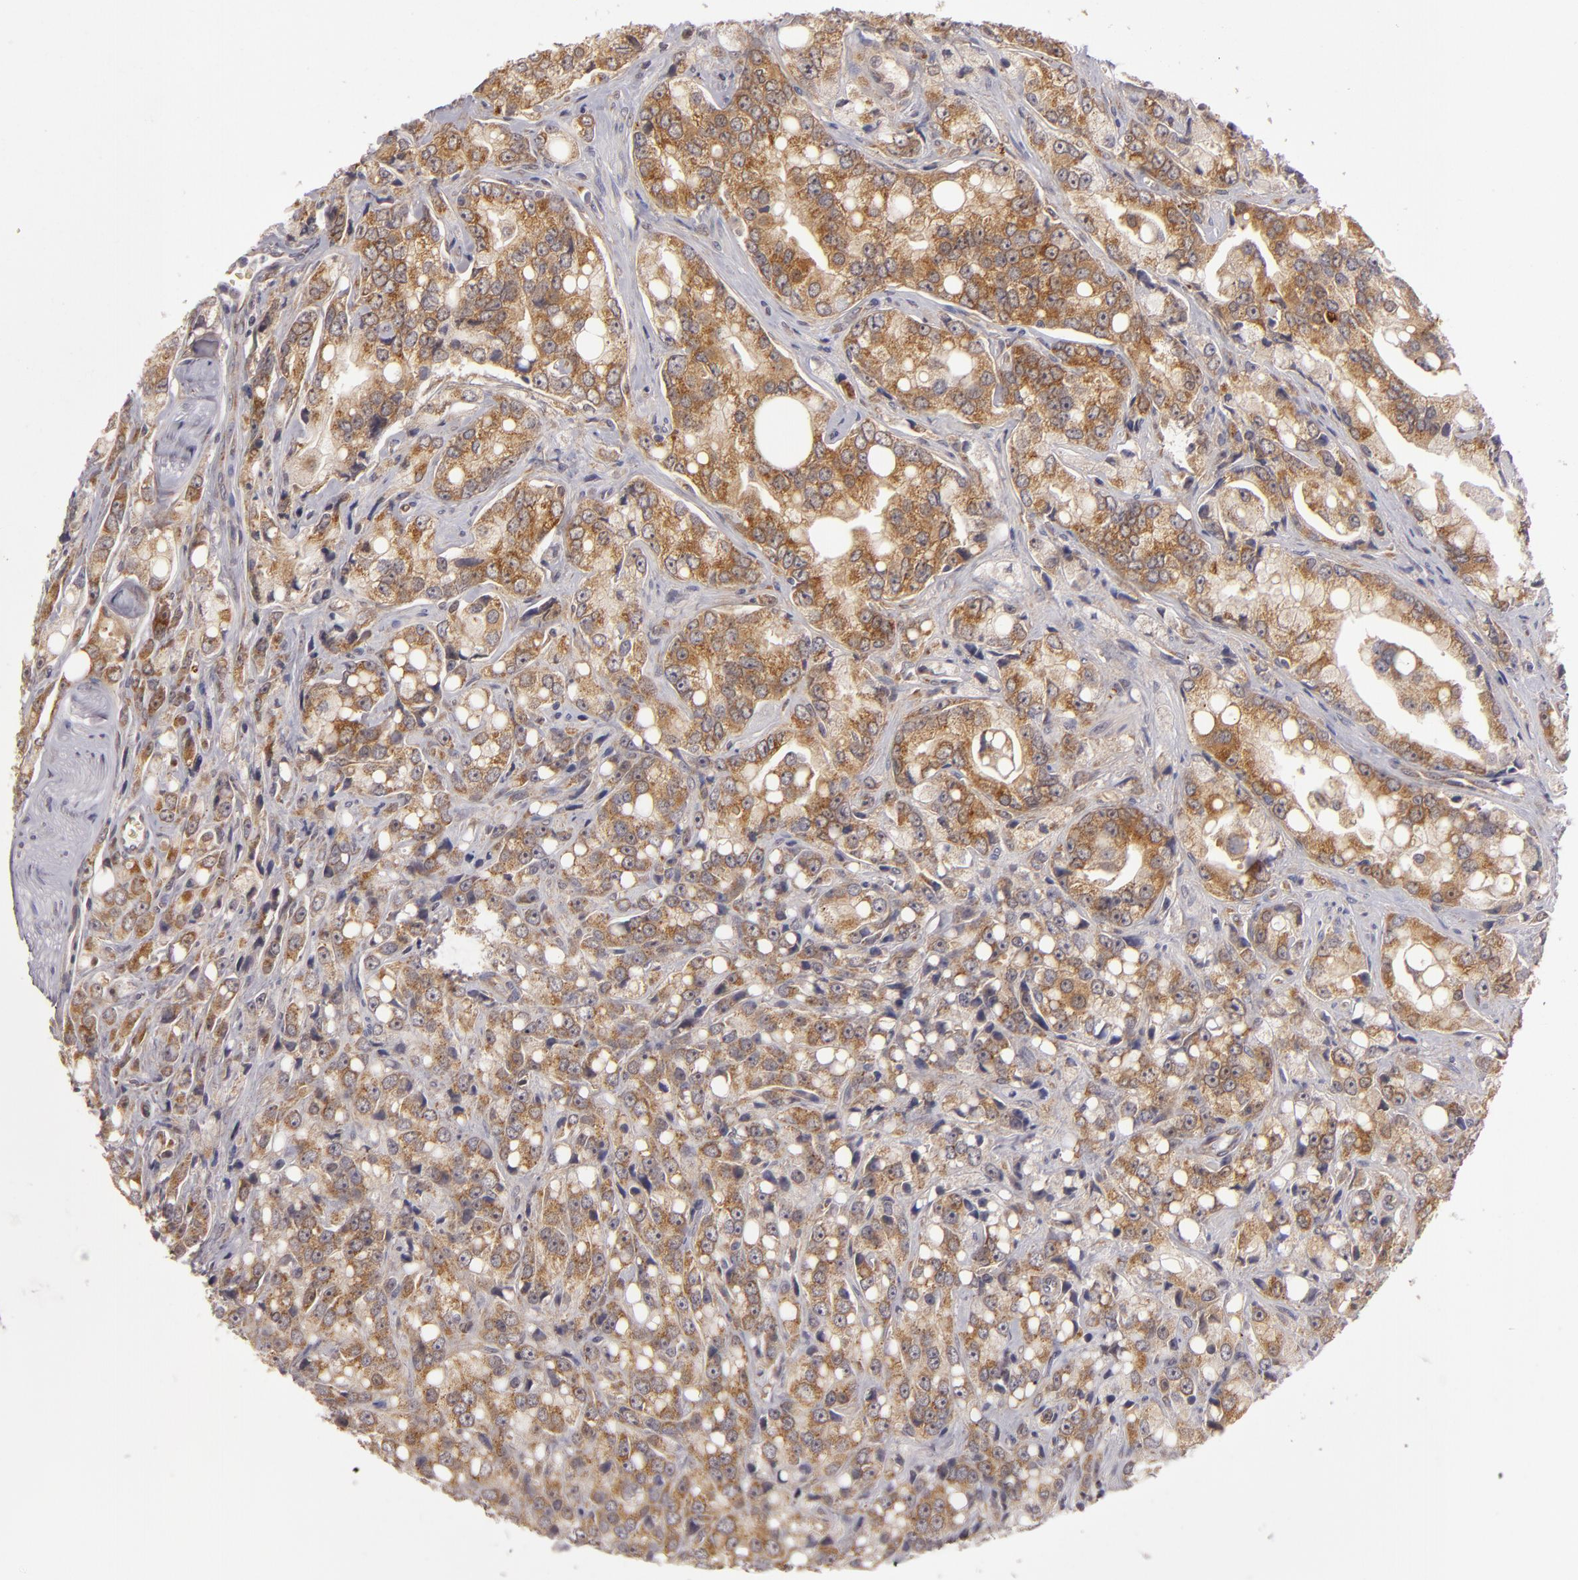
{"staining": {"intensity": "strong", "quantity": ">75%", "location": "cytoplasmic/membranous"}, "tissue": "prostate cancer", "cell_type": "Tumor cells", "image_type": "cancer", "snomed": [{"axis": "morphology", "description": "Adenocarcinoma, High grade"}, {"axis": "topography", "description": "Prostate"}], "caption": "Immunohistochemistry (IHC) staining of prostate cancer (high-grade adenocarcinoma), which exhibits high levels of strong cytoplasmic/membranous positivity in about >75% of tumor cells indicating strong cytoplasmic/membranous protein positivity. The staining was performed using DAB (brown) for protein detection and nuclei were counterstained in hematoxylin (blue).", "gene": "SH2D4A", "patient": {"sex": "male", "age": 67}}